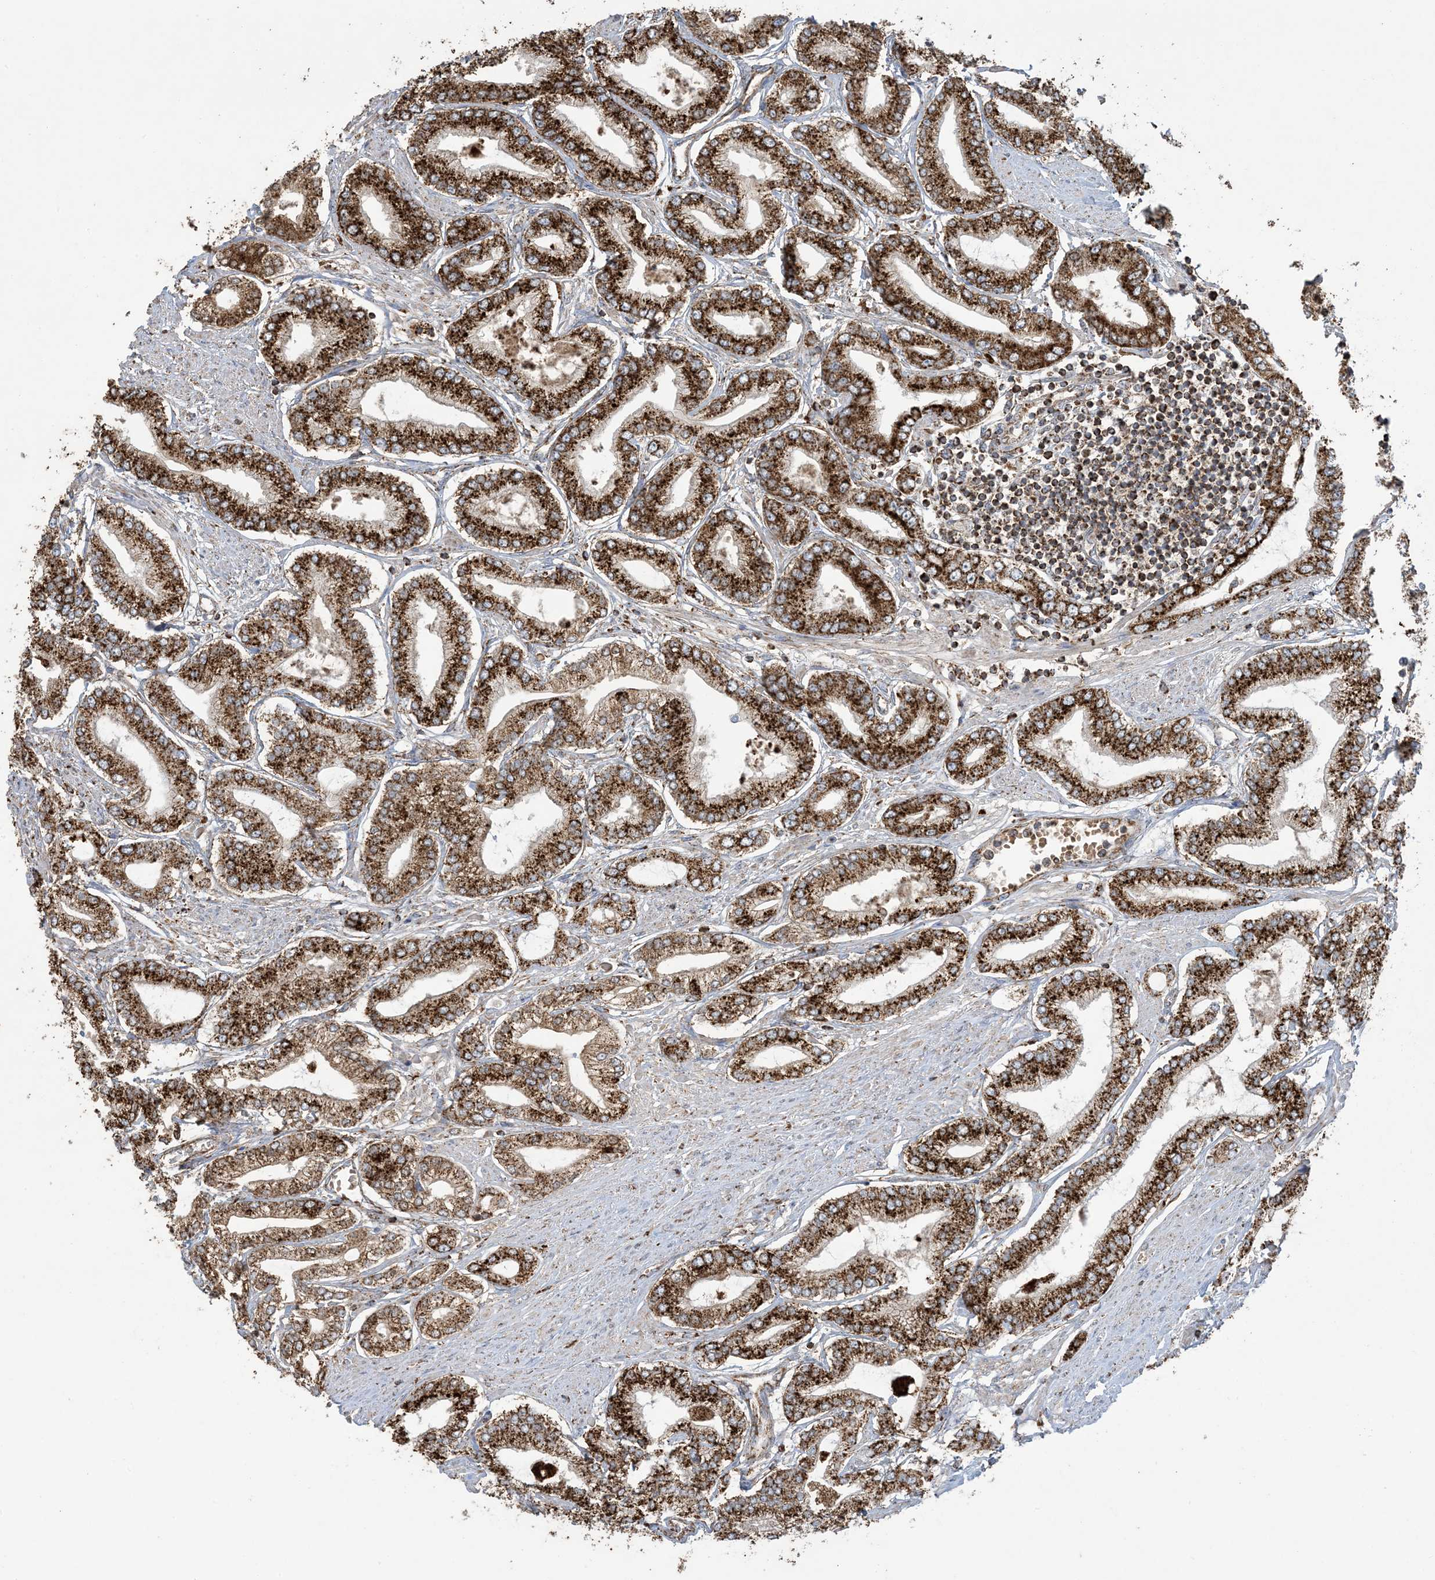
{"staining": {"intensity": "strong", "quantity": ">75%", "location": "cytoplasmic/membranous"}, "tissue": "prostate cancer", "cell_type": "Tumor cells", "image_type": "cancer", "snomed": [{"axis": "morphology", "description": "Adenocarcinoma, Low grade"}, {"axis": "topography", "description": "Prostate"}], "caption": "Protein expression analysis of human prostate cancer reveals strong cytoplasmic/membranous expression in about >75% of tumor cells. The protein of interest is shown in brown color, while the nuclei are stained blue.", "gene": "AGA", "patient": {"sex": "male", "age": 63}}